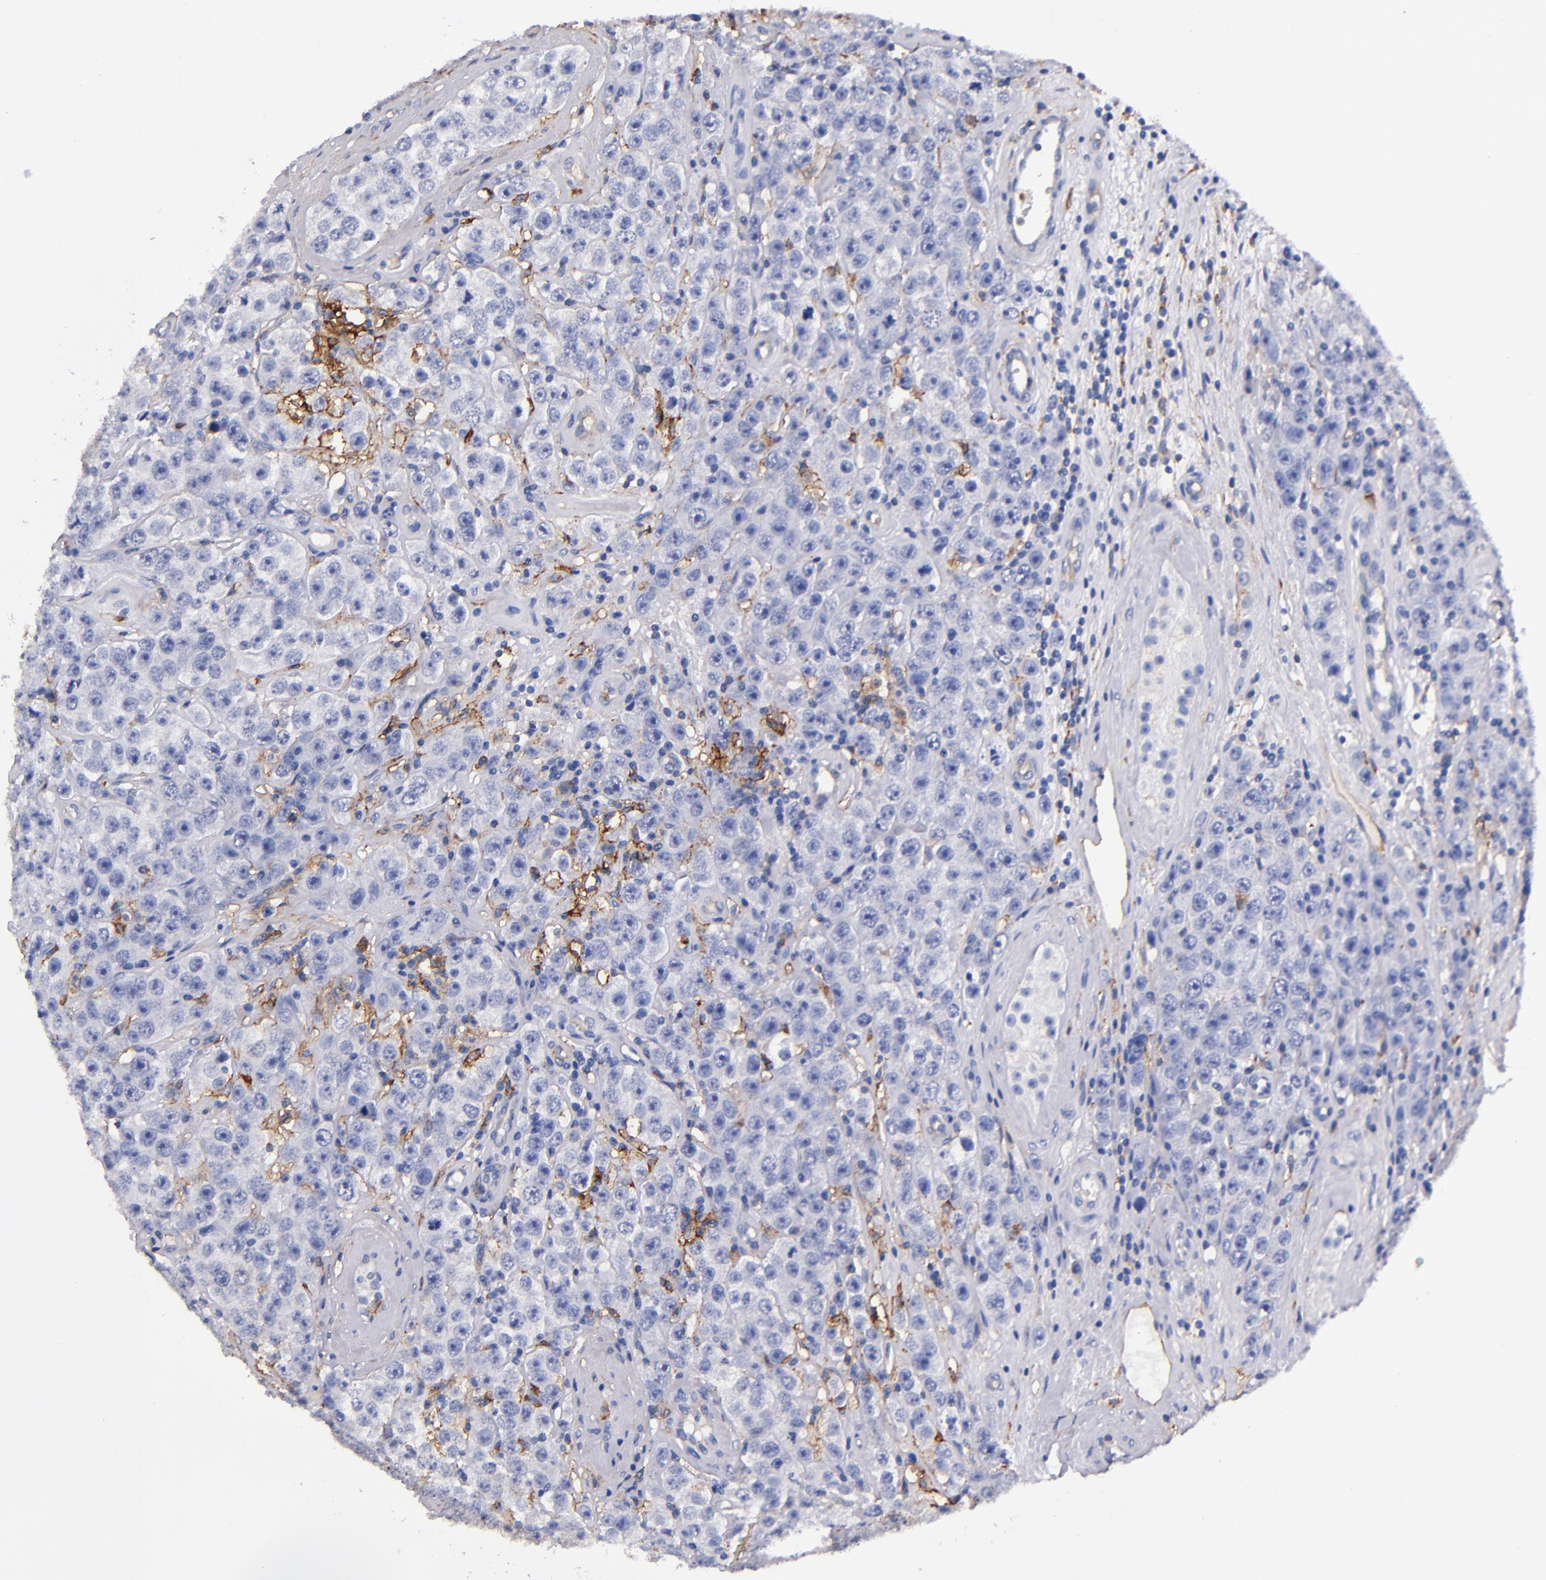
{"staining": {"intensity": "strong", "quantity": "<25%", "location": "cytoplasmic/membranous"}, "tissue": "testis cancer", "cell_type": "Tumor cells", "image_type": "cancer", "snomed": [{"axis": "morphology", "description": "Seminoma, NOS"}, {"axis": "topography", "description": "Testis"}], "caption": "Approximately <25% of tumor cells in human testis cancer (seminoma) exhibit strong cytoplasmic/membranous protein staining as visualized by brown immunohistochemical staining.", "gene": "SIRPA", "patient": {"sex": "male", "age": 52}}